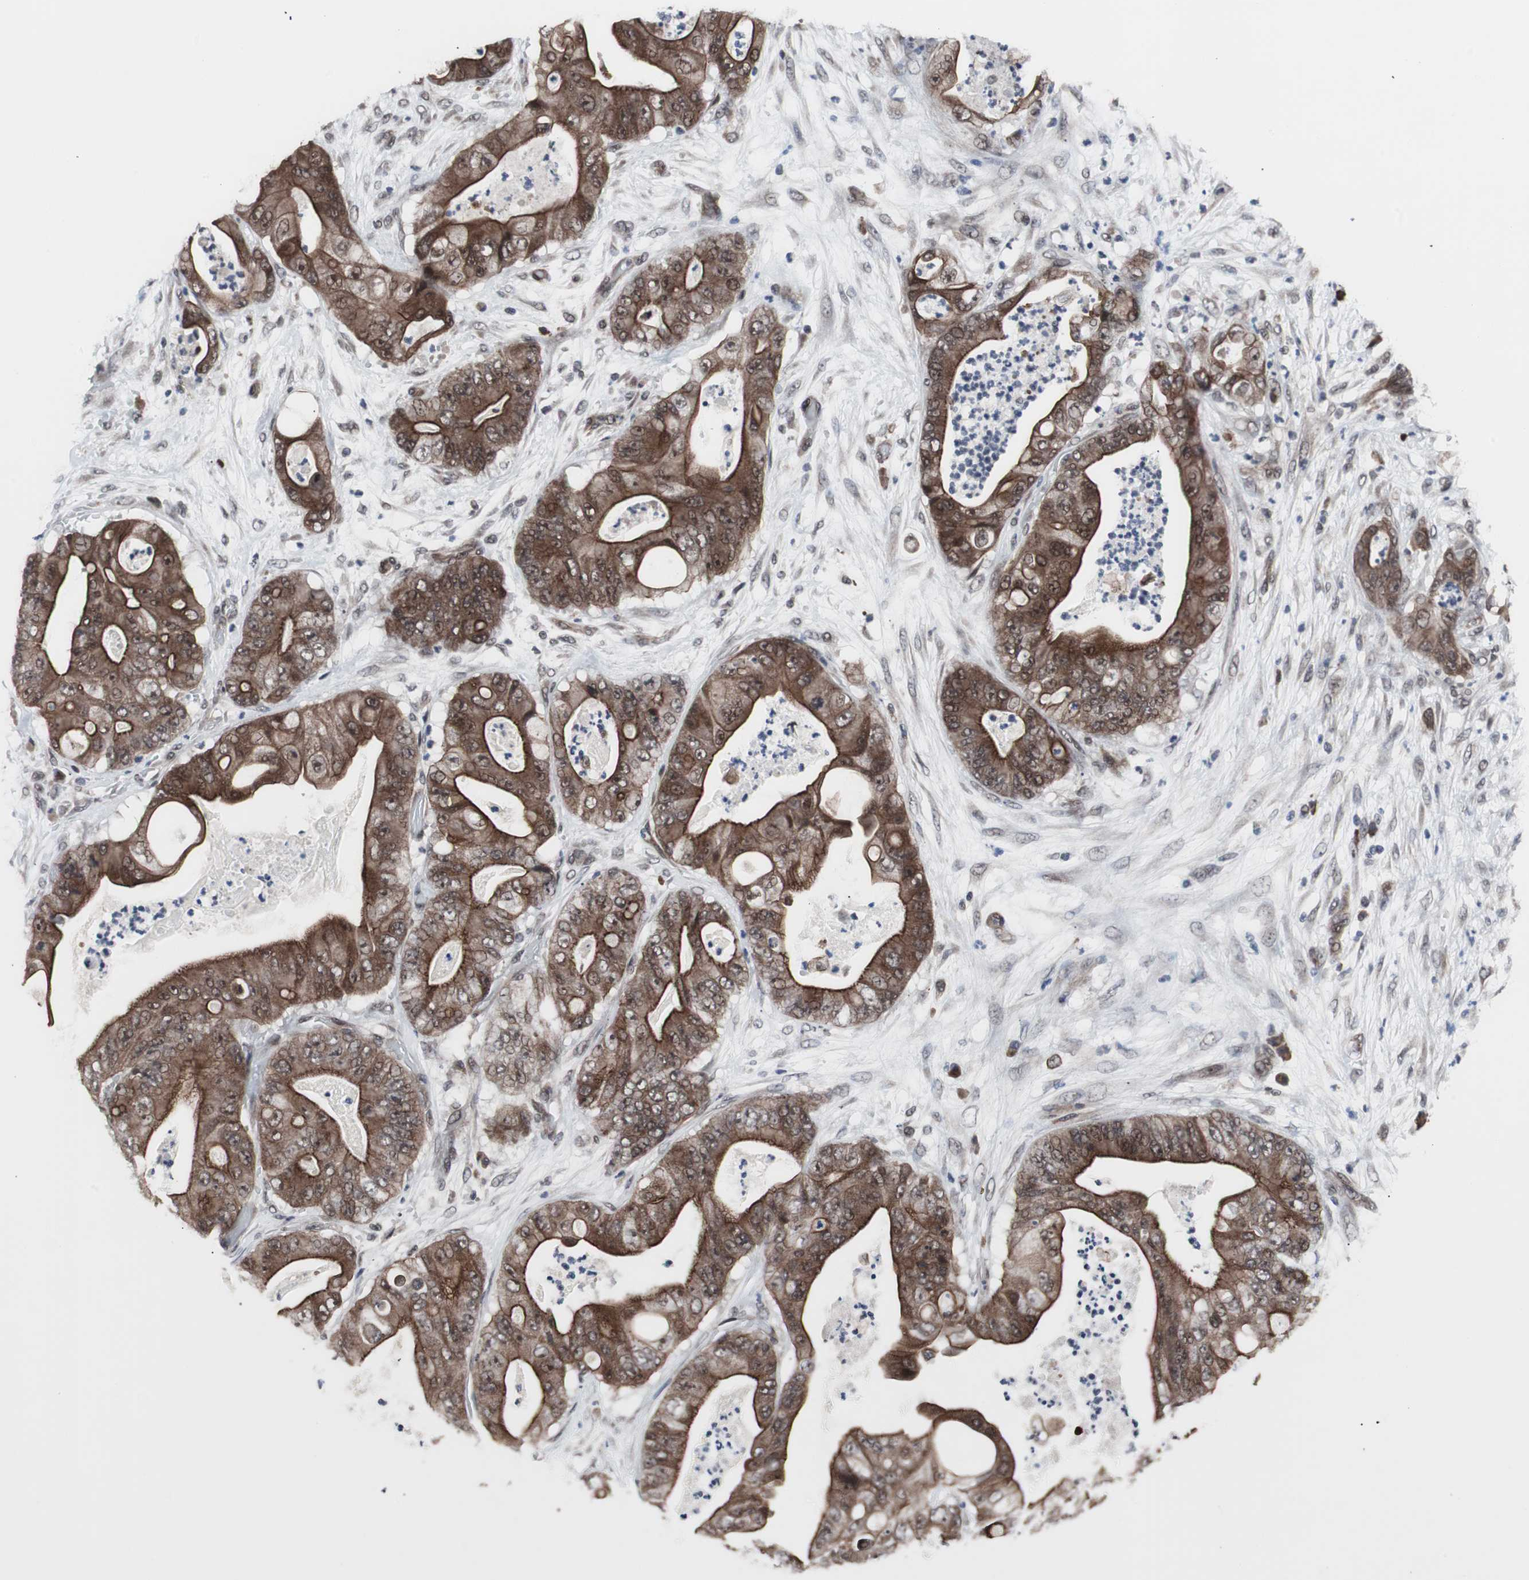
{"staining": {"intensity": "strong", "quantity": ">75%", "location": "cytoplasmic/membranous,nuclear"}, "tissue": "stomach cancer", "cell_type": "Tumor cells", "image_type": "cancer", "snomed": [{"axis": "morphology", "description": "Adenocarcinoma, NOS"}, {"axis": "topography", "description": "Stomach"}], "caption": "Strong cytoplasmic/membranous and nuclear positivity for a protein is present in about >75% of tumor cells of stomach adenocarcinoma using immunohistochemistry (IHC).", "gene": "GTF2F2", "patient": {"sex": "female", "age": 73}}